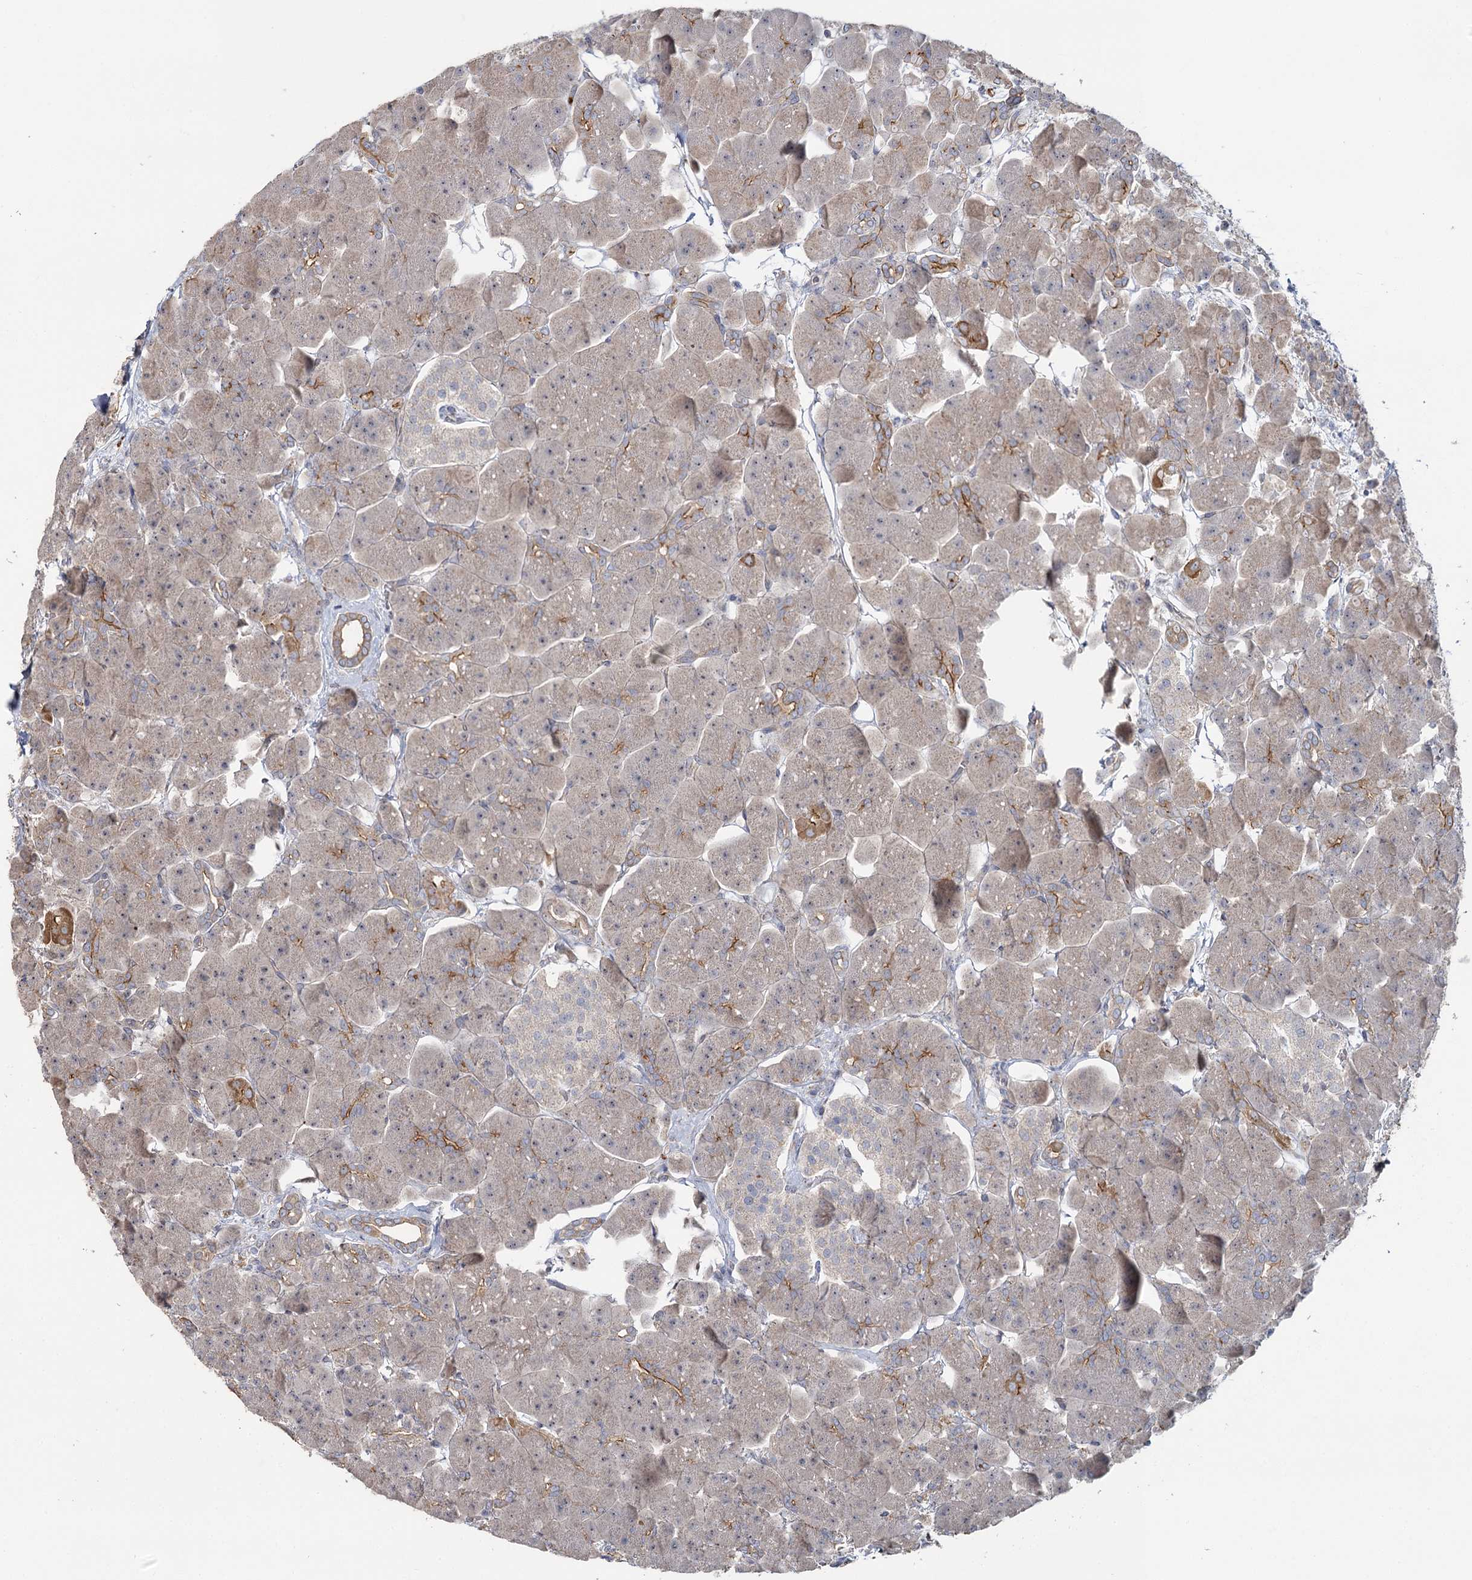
{"staining": {"intensity": "moderate", "quantity": "<25%", "location": "cytoplasmic/membranous"}, "tissue": "pancreas", "cell_type": "Exocrine glandular cells", "image_type": "normal", "snomed": [{"axis": "morphology", "description": "Normal tissue, NOS"}, {"axis": "topography", "description": "Pancreas"}], "caption": "This photomicrograph demonstrates benign pancreas stained with IHC to label a protein in brown. The cytoplasmic/membranous of exocrine glandular cells show moderate positivity for the protein. Nuclei are counter-stained blue.", "gene": "ANGPTL5", "patient": {"sex": "male", "age": 66}}